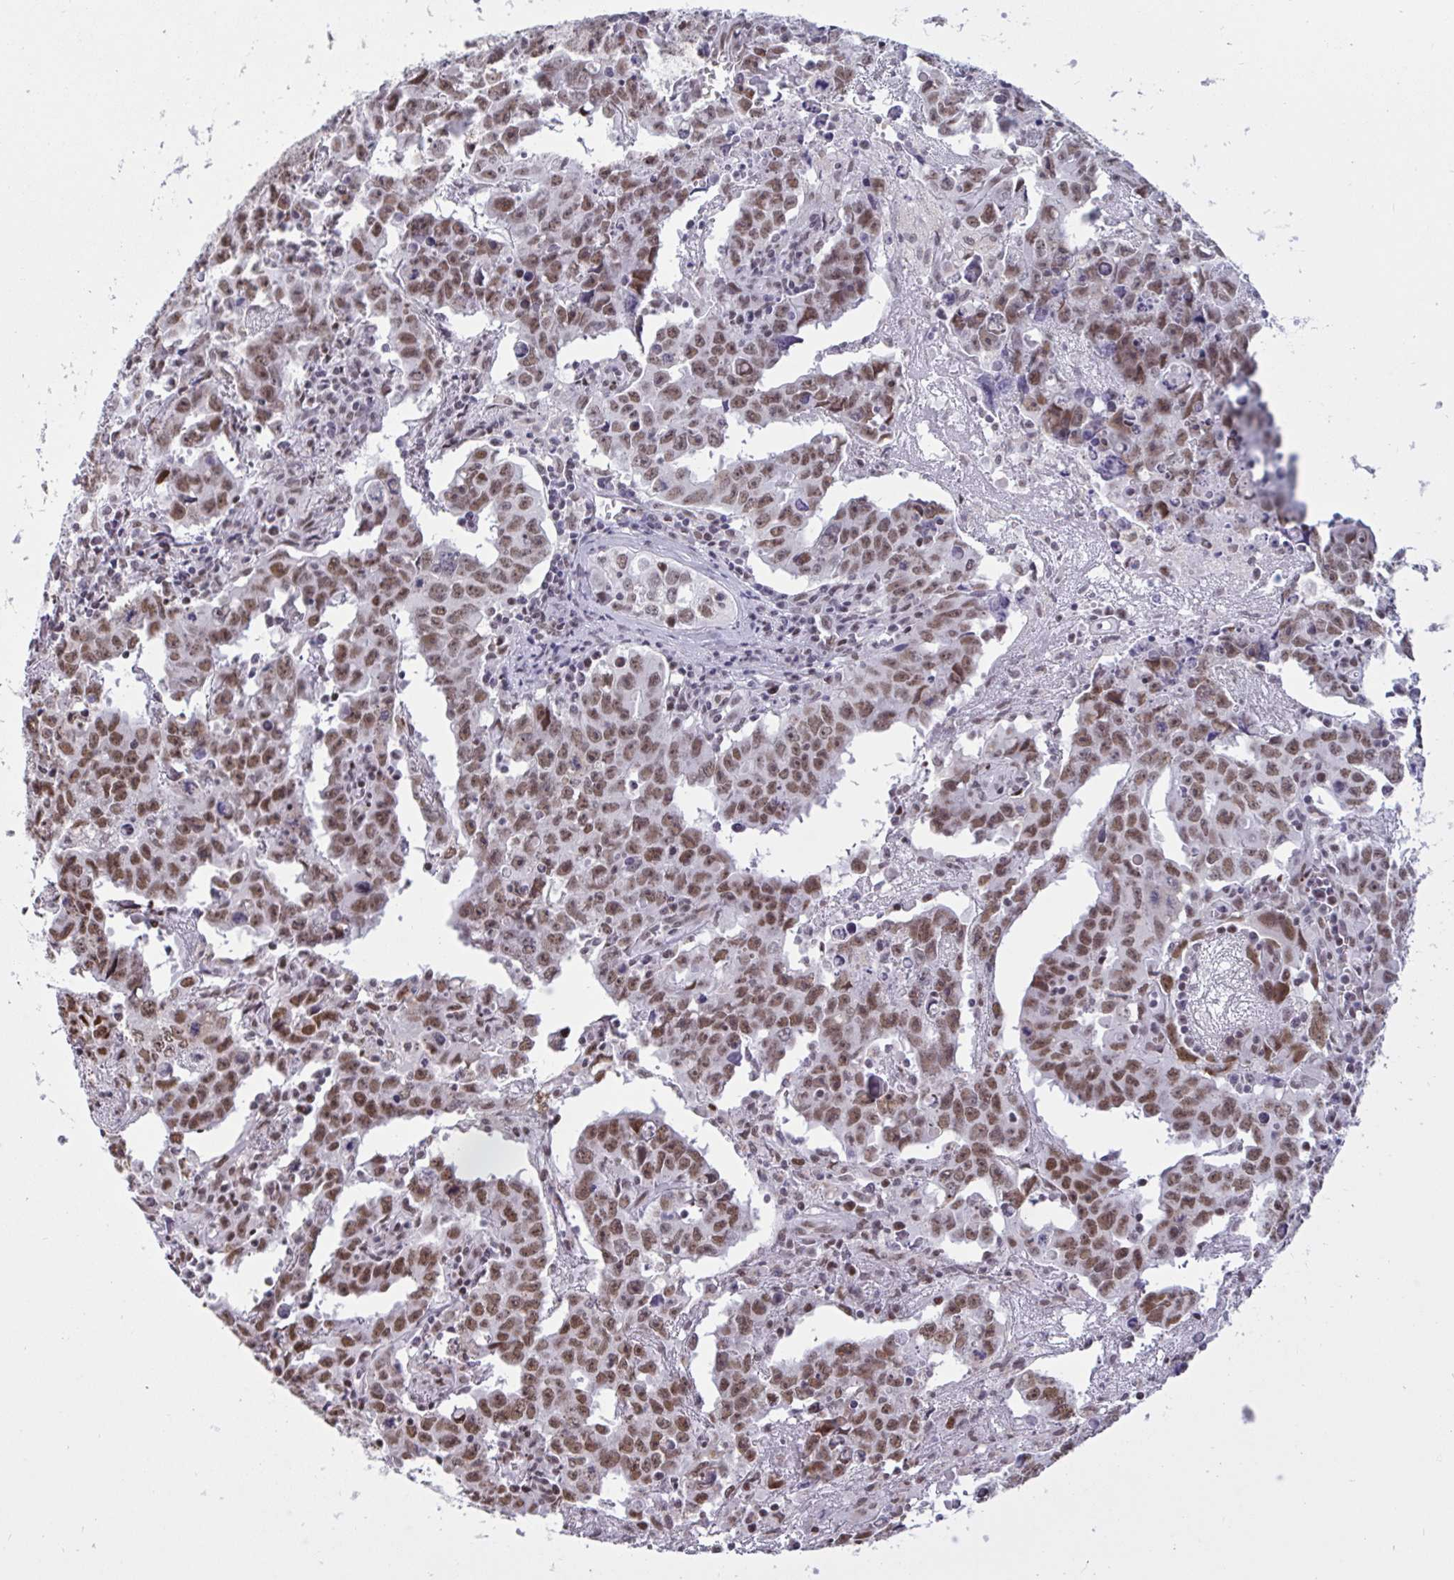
{"staining": {"intensity": "moderate", "quantity": ">75%", "location": "nuclear"}, "tissue": "testis cancer", "cell_type": "Tumor cells", "image_type": "cancer", "snomed": [{"axis": "morphology", "description": "Carcinoma, Embryonal, NOS"}, {"axis": "topography", "description": "Testis"}], "caption": "Testis embryonal carcinoma tissue shows moderate nuclear expression in about >75% of tumor cells, visualized by immunohistochemistry.", "gene": "CBFA2T2", "patient": {"sex": "male", "age": 22}}